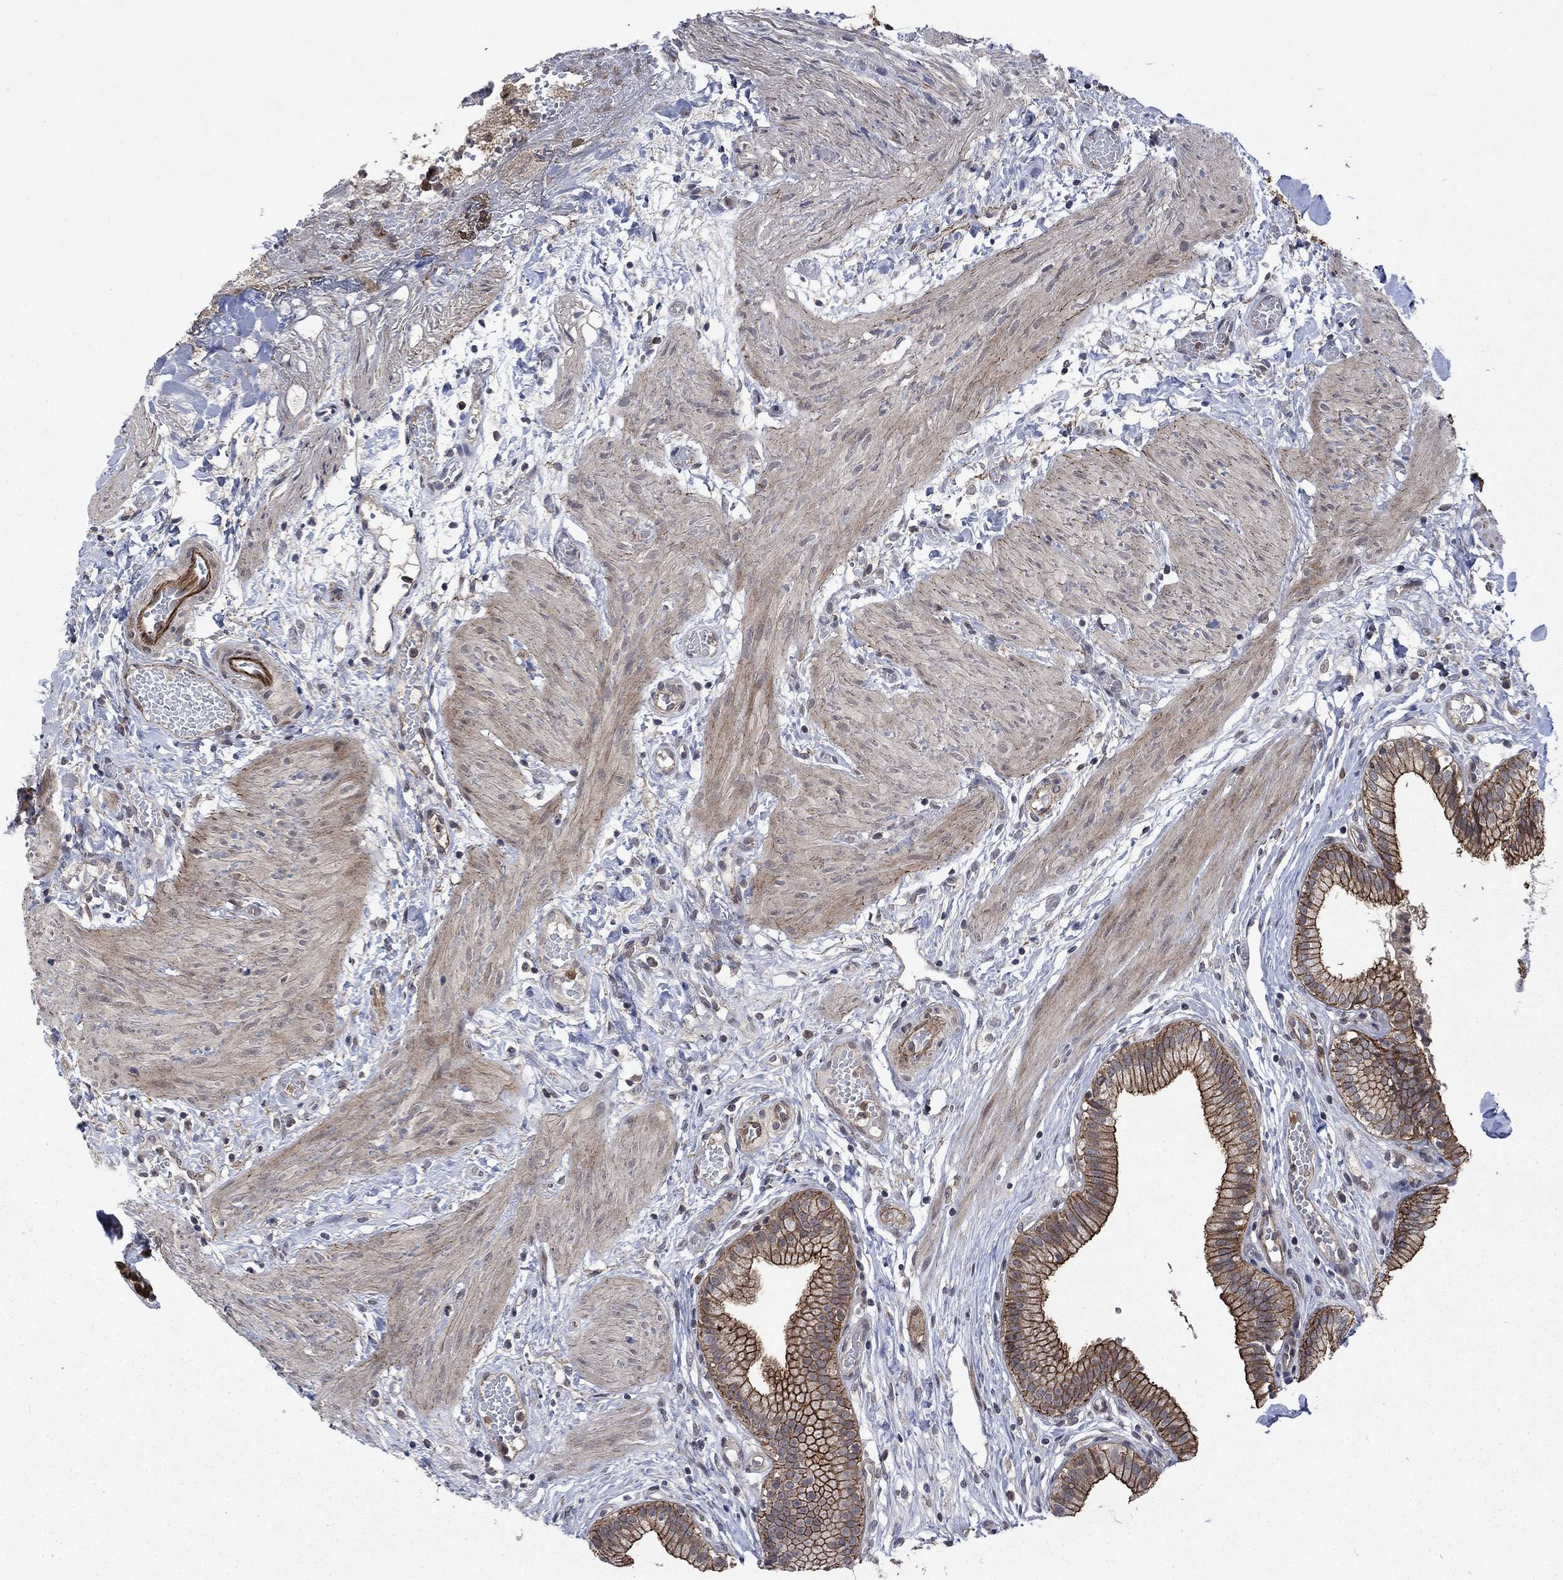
{"staining": {"intensity": "strong", "quantity": ">75%", "location": "cytoplasmic/membranous"}, "tissue": "gallbladder", "cell_type": "Glandular cells", "image_type": "normal", "snomed": [{"axis": "morphology", "description": "Normal tissue, NOS"}, {"axis": "topography", "description": "Gallbladder"}], "caption": "Protein positivity by immunohistochemistry exhibits strong cytoplasmic/membranous positivity in approximately >75% of glandular cells in normal gallbladder.", "gene": "PPP1R9A", "patient": {"sex": "female", "age": 24}}